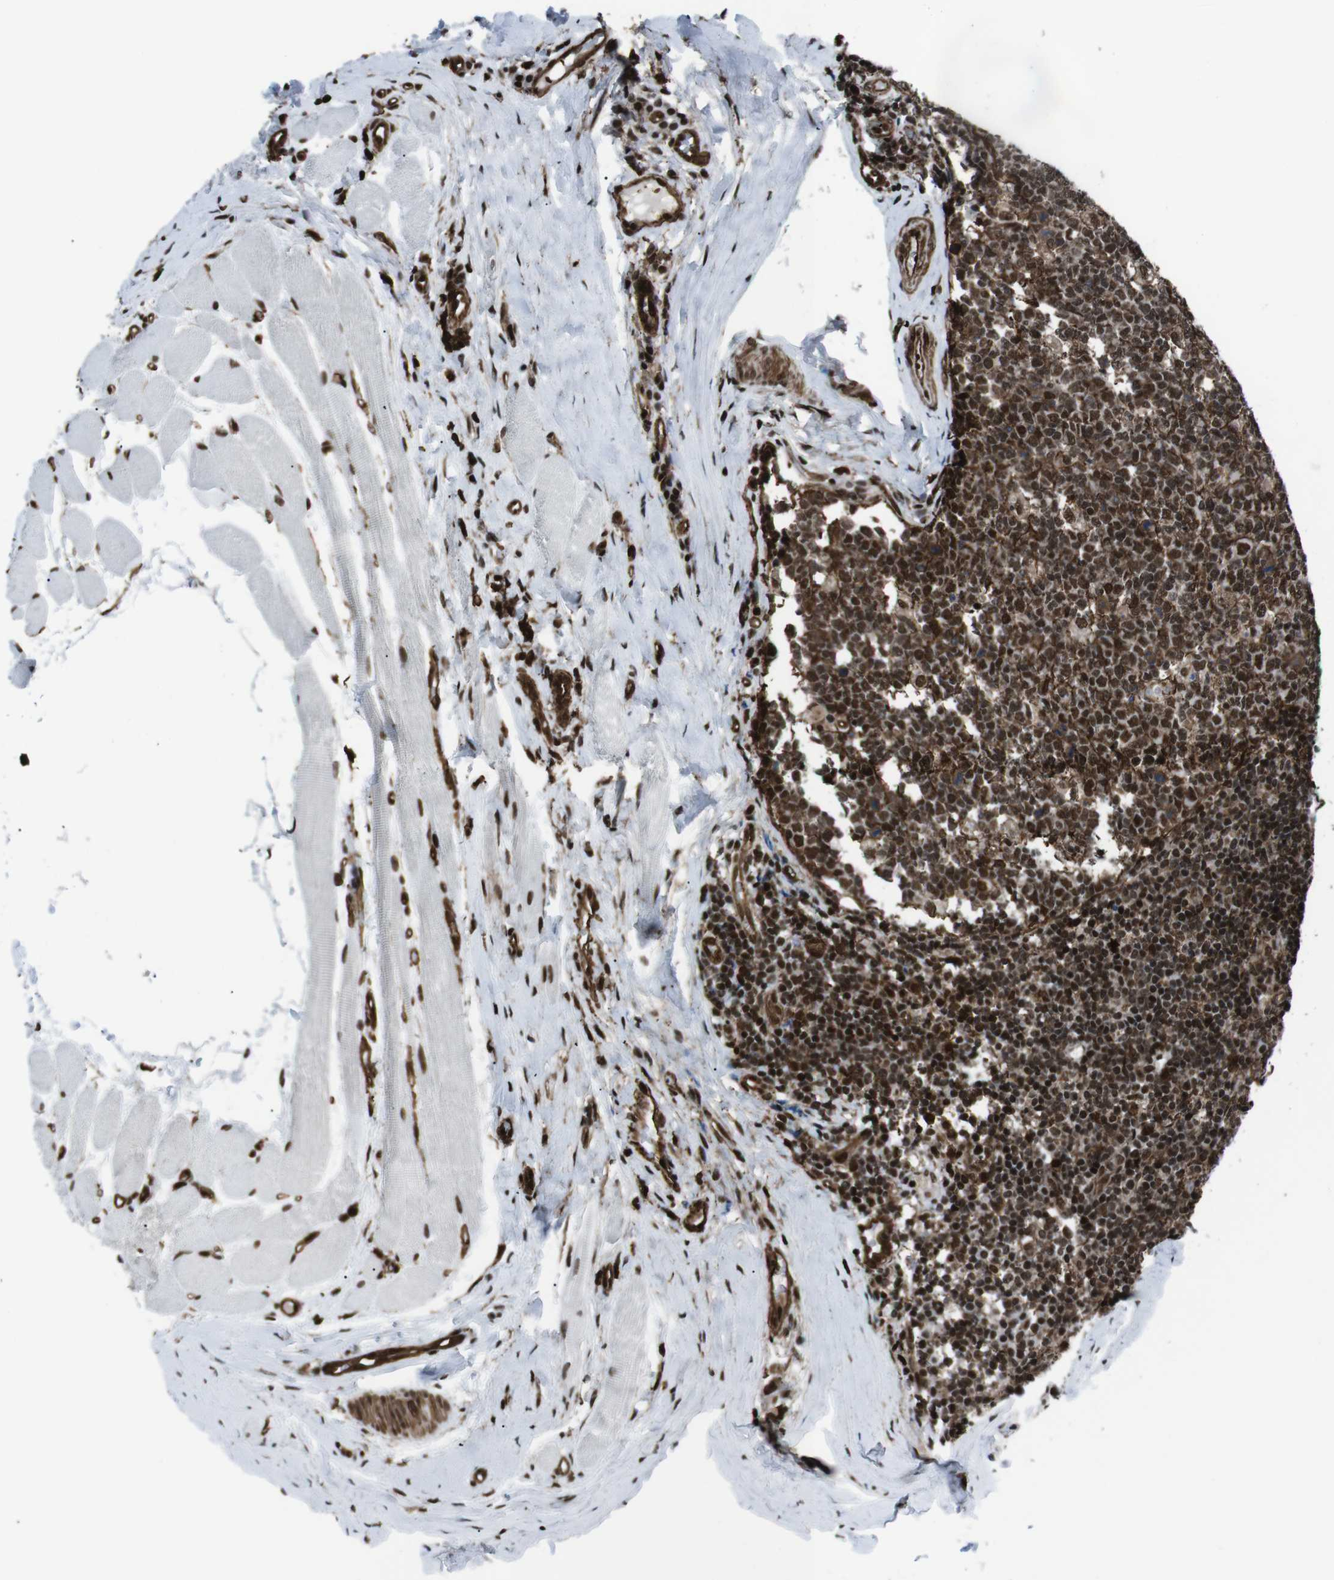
{"staining": {"intensity": "strong", "quantity": ">75%", "location": "cytoplasmic/membranous,nuclear"}, "tissue": "tonsil", "cell_type": "Germinal center cells", "image_type": "normal", "snomed": [{"axis": "morphology", "description": "Normal tissue, NOS"}, {"axis": "topography", "description": "Tonsil"}], "caption": "The immunohistochemical stain labels strong cytoplasmic/membranous,nuclear staining in germinal center cells of unremarkable tonsil. (brown staining indicates protein expression, while blue staining denotes nuclei).", "gene": "HNRNPU", "patient": {"sex": "female", "age": 19}}